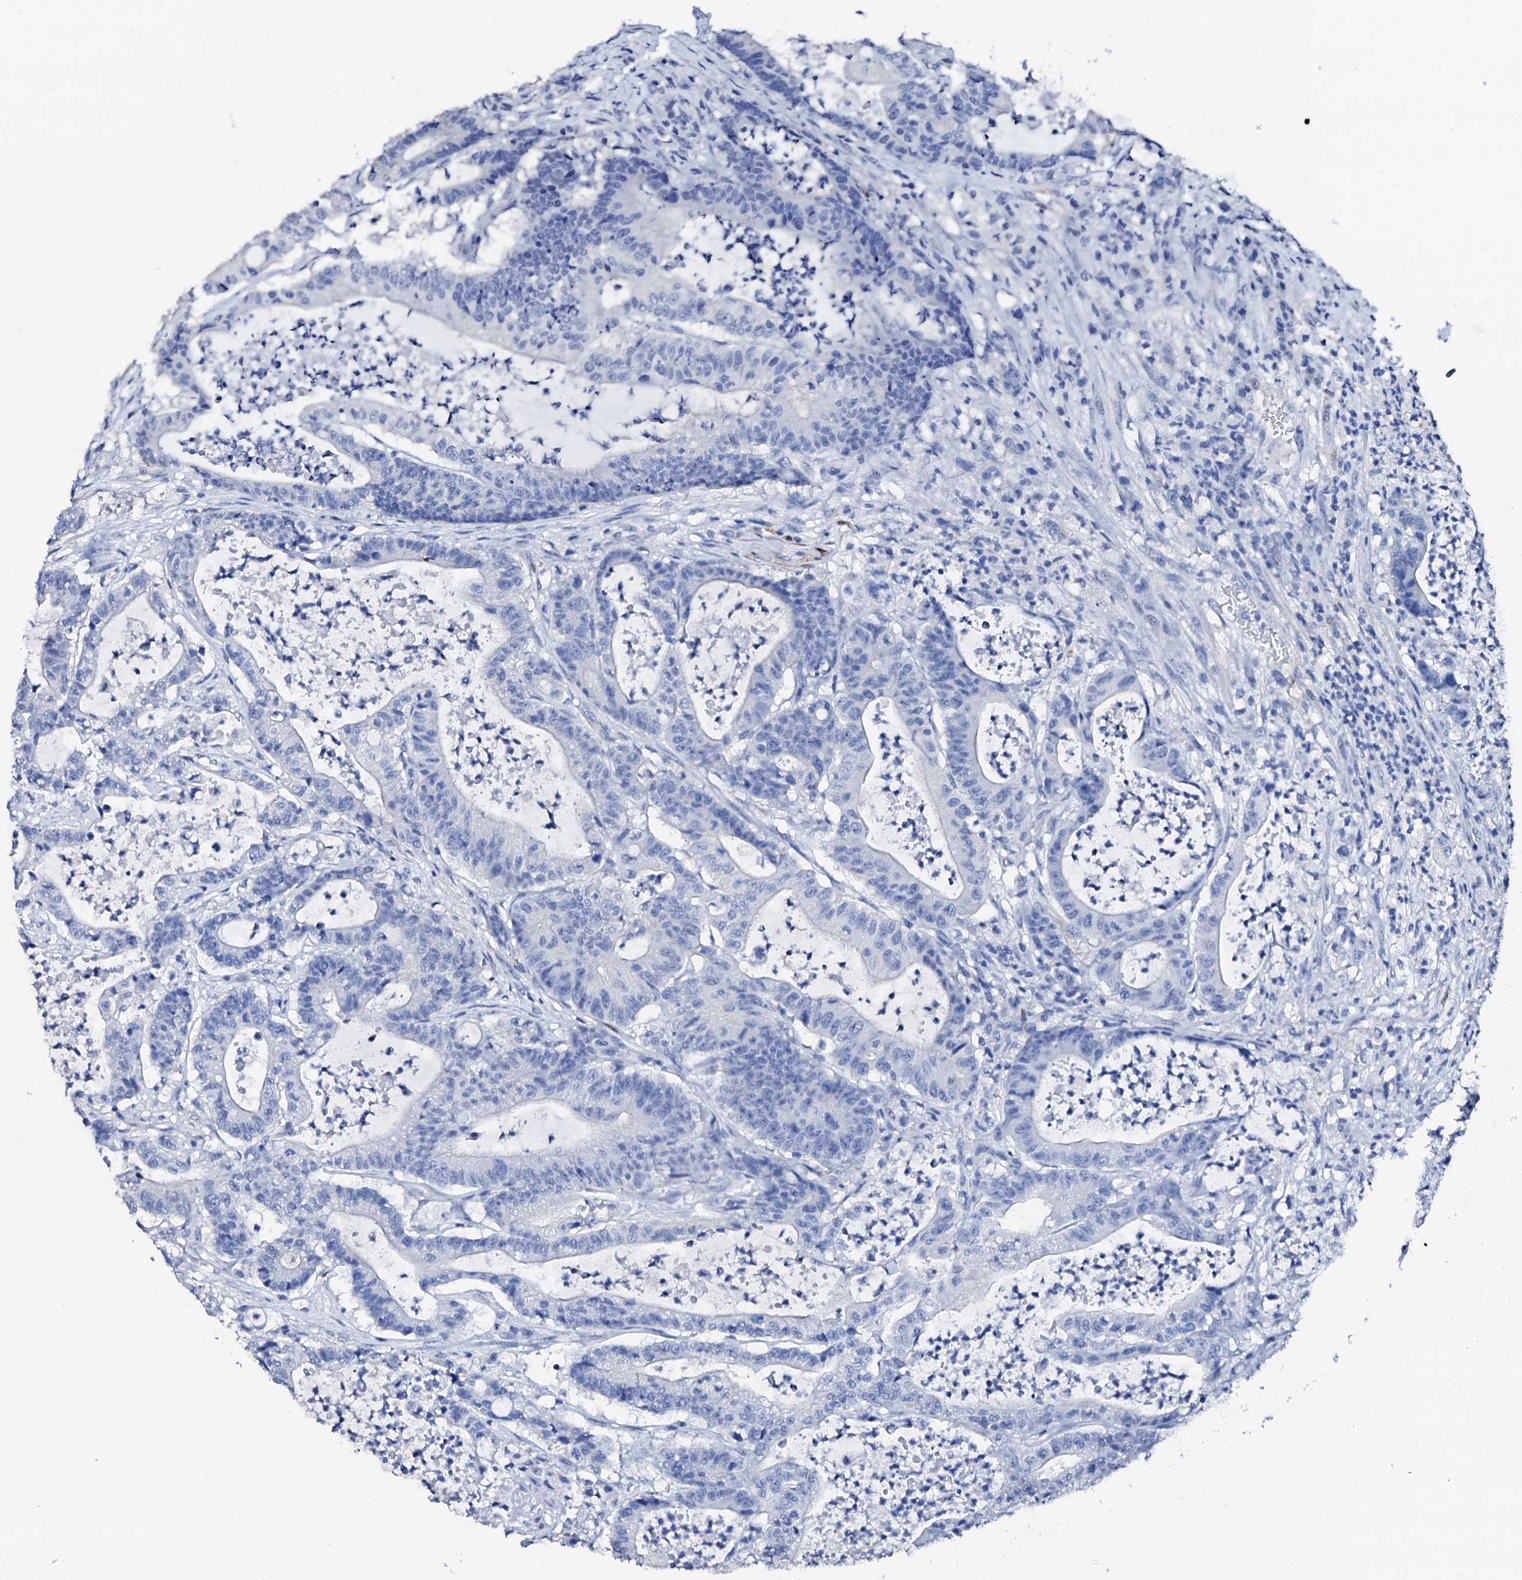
{"staining": {"intensity": "negative", "quantity": "none", "location": "none"}, "tissue": "colorectal cancer", "cell_type": "Tumor cells", "image_type": "cancer", "snomed": [{"axis": "morphology", "description": "Adenocarcinoma, NOS"}, {"axis": "topography", "description": "Colon"}], "caption": "A micrograph of colorectal adenocarcinoma stained for a protein displays no brown staining in tumor cells.", "gene": "NRIP2", "patient": {"sex": "female", "age": 84}}